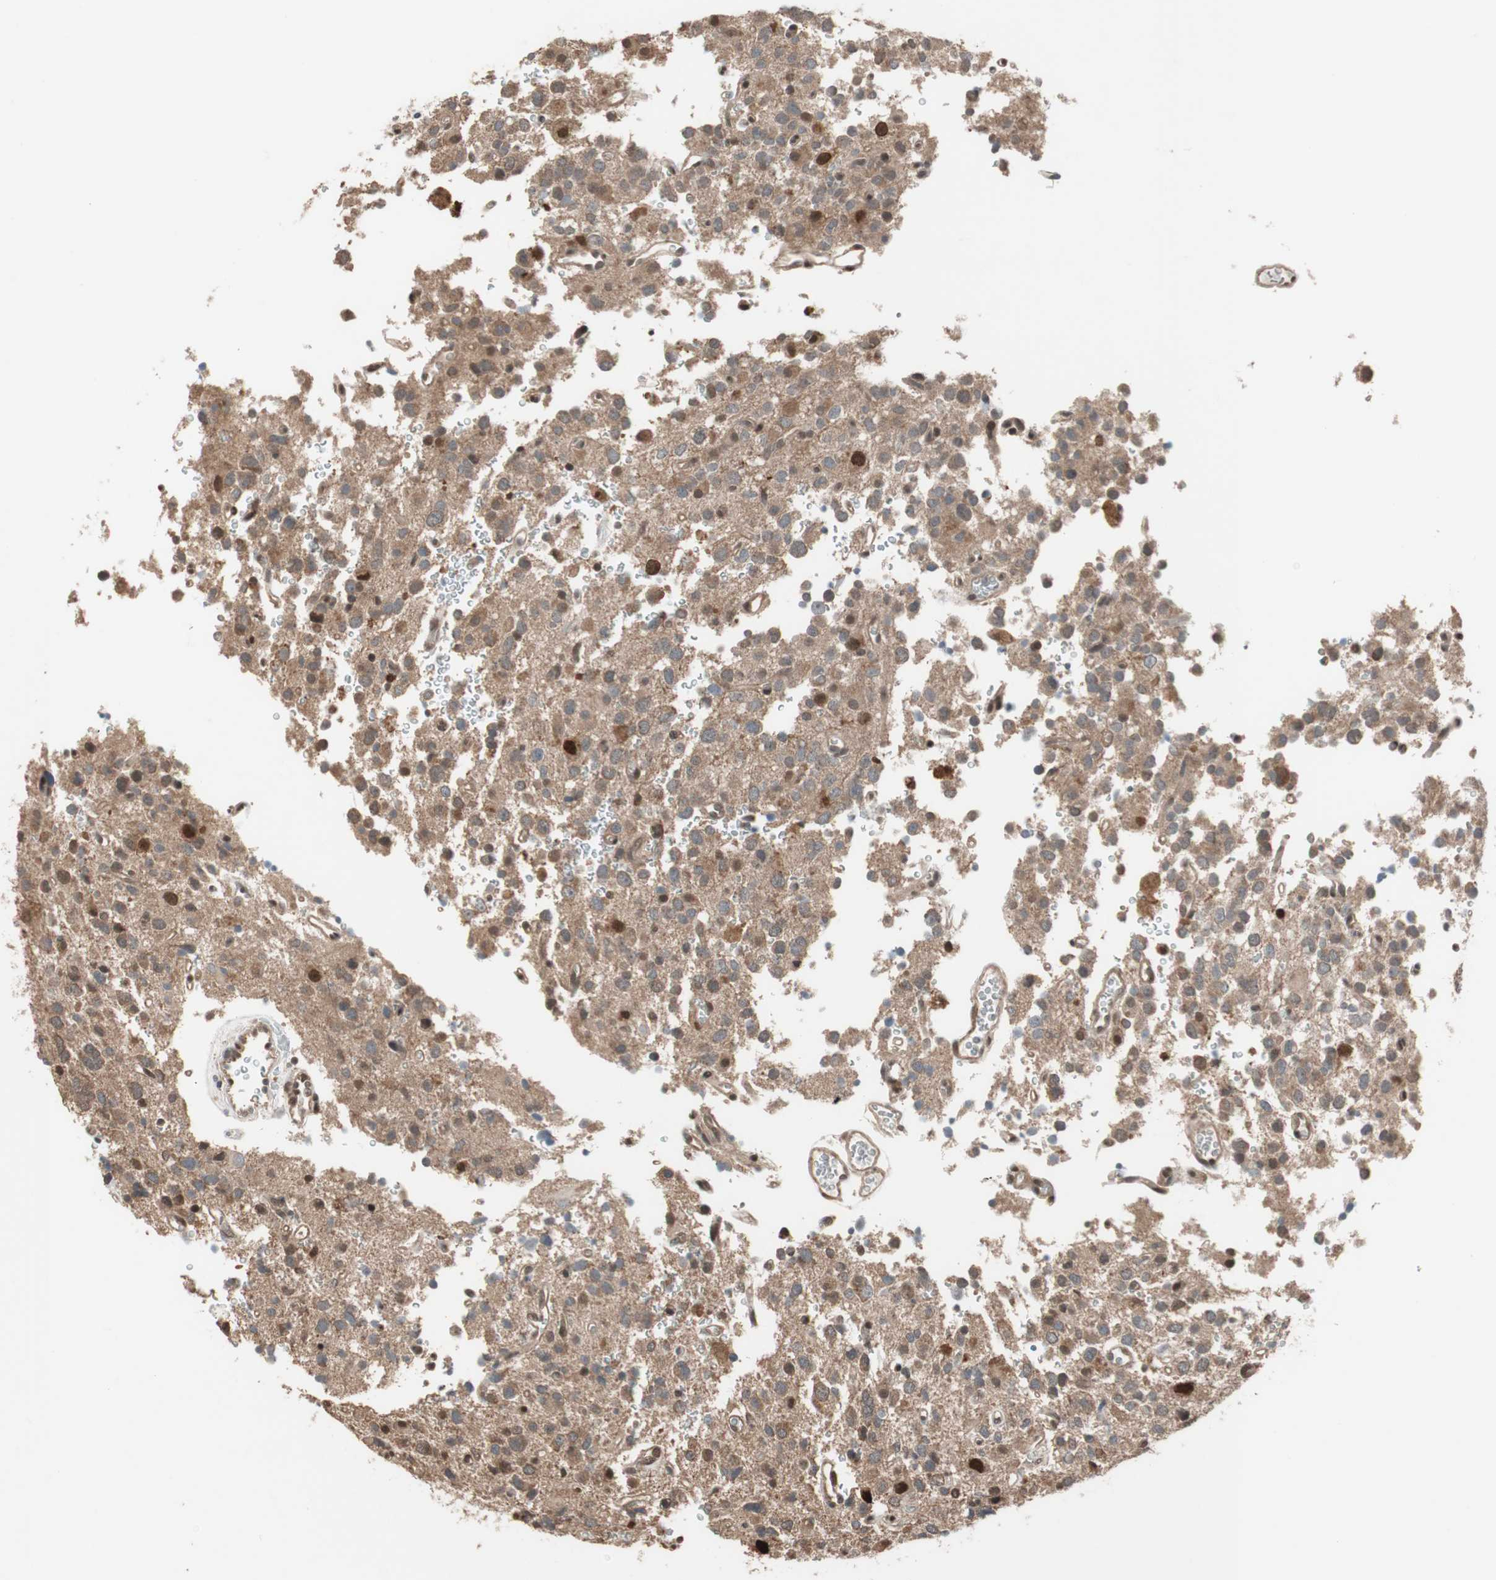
{"staining": {"intensity": "weak", "quantity": "25%-75%", "location": "cytoplasmic/membranous,nuclear"}, "tissue": "glioma", "cell_type": "Tumor cells", "image_type": "cancer", "snomed": [{"axis": "morphology", "description": "Glioma, malignant, High grade"}, {"axis": "topography", "description": "Brain"}], "caption": "A brown stain labels weak cytoplasmic/membranous and nuclear expression of a protein in human malignant glioma (high-grade) tumor cells.", "gene": "DRAP1", "patient": {"sex": "male", "age": 47}}